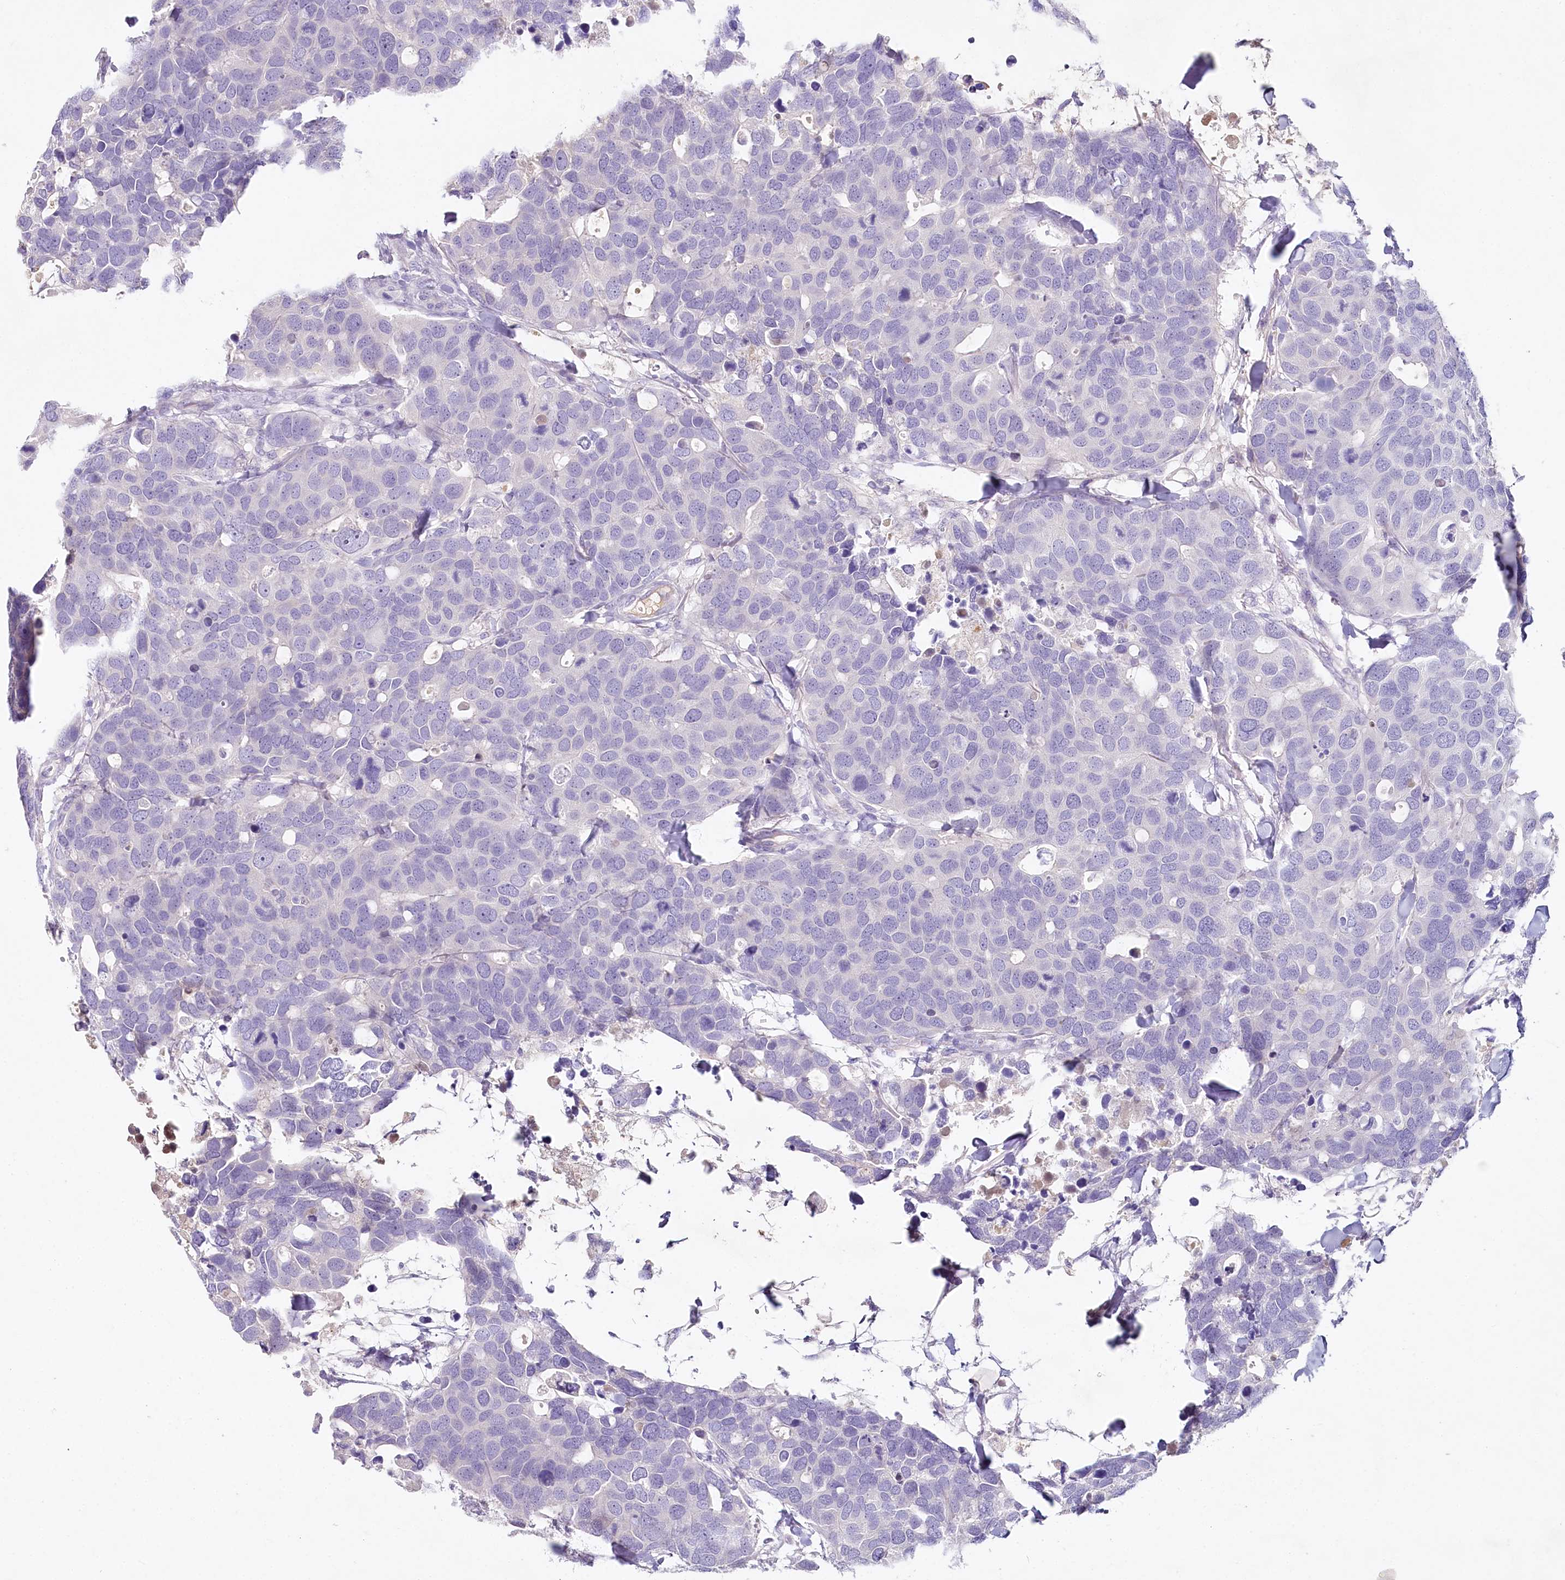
{"staining": {"intensity": "negative", "quantity": "none", "location": "none"}, "tissue": "breast cancer", "cell_type": "Tumor cells", "image_type": "cancer", "snomed": [{"axis": "morphology", "description": "Duct carcinoma"}, {"axis": "topography", "description": "Breast"}], "caption": "This is an immunohistochemistry (IHC) photomicrograph of human breast intraductal carcinoma. There is no staining in tumor cells.", "gene": "HPD", "patient": {"sex": "female", "age": 83}}